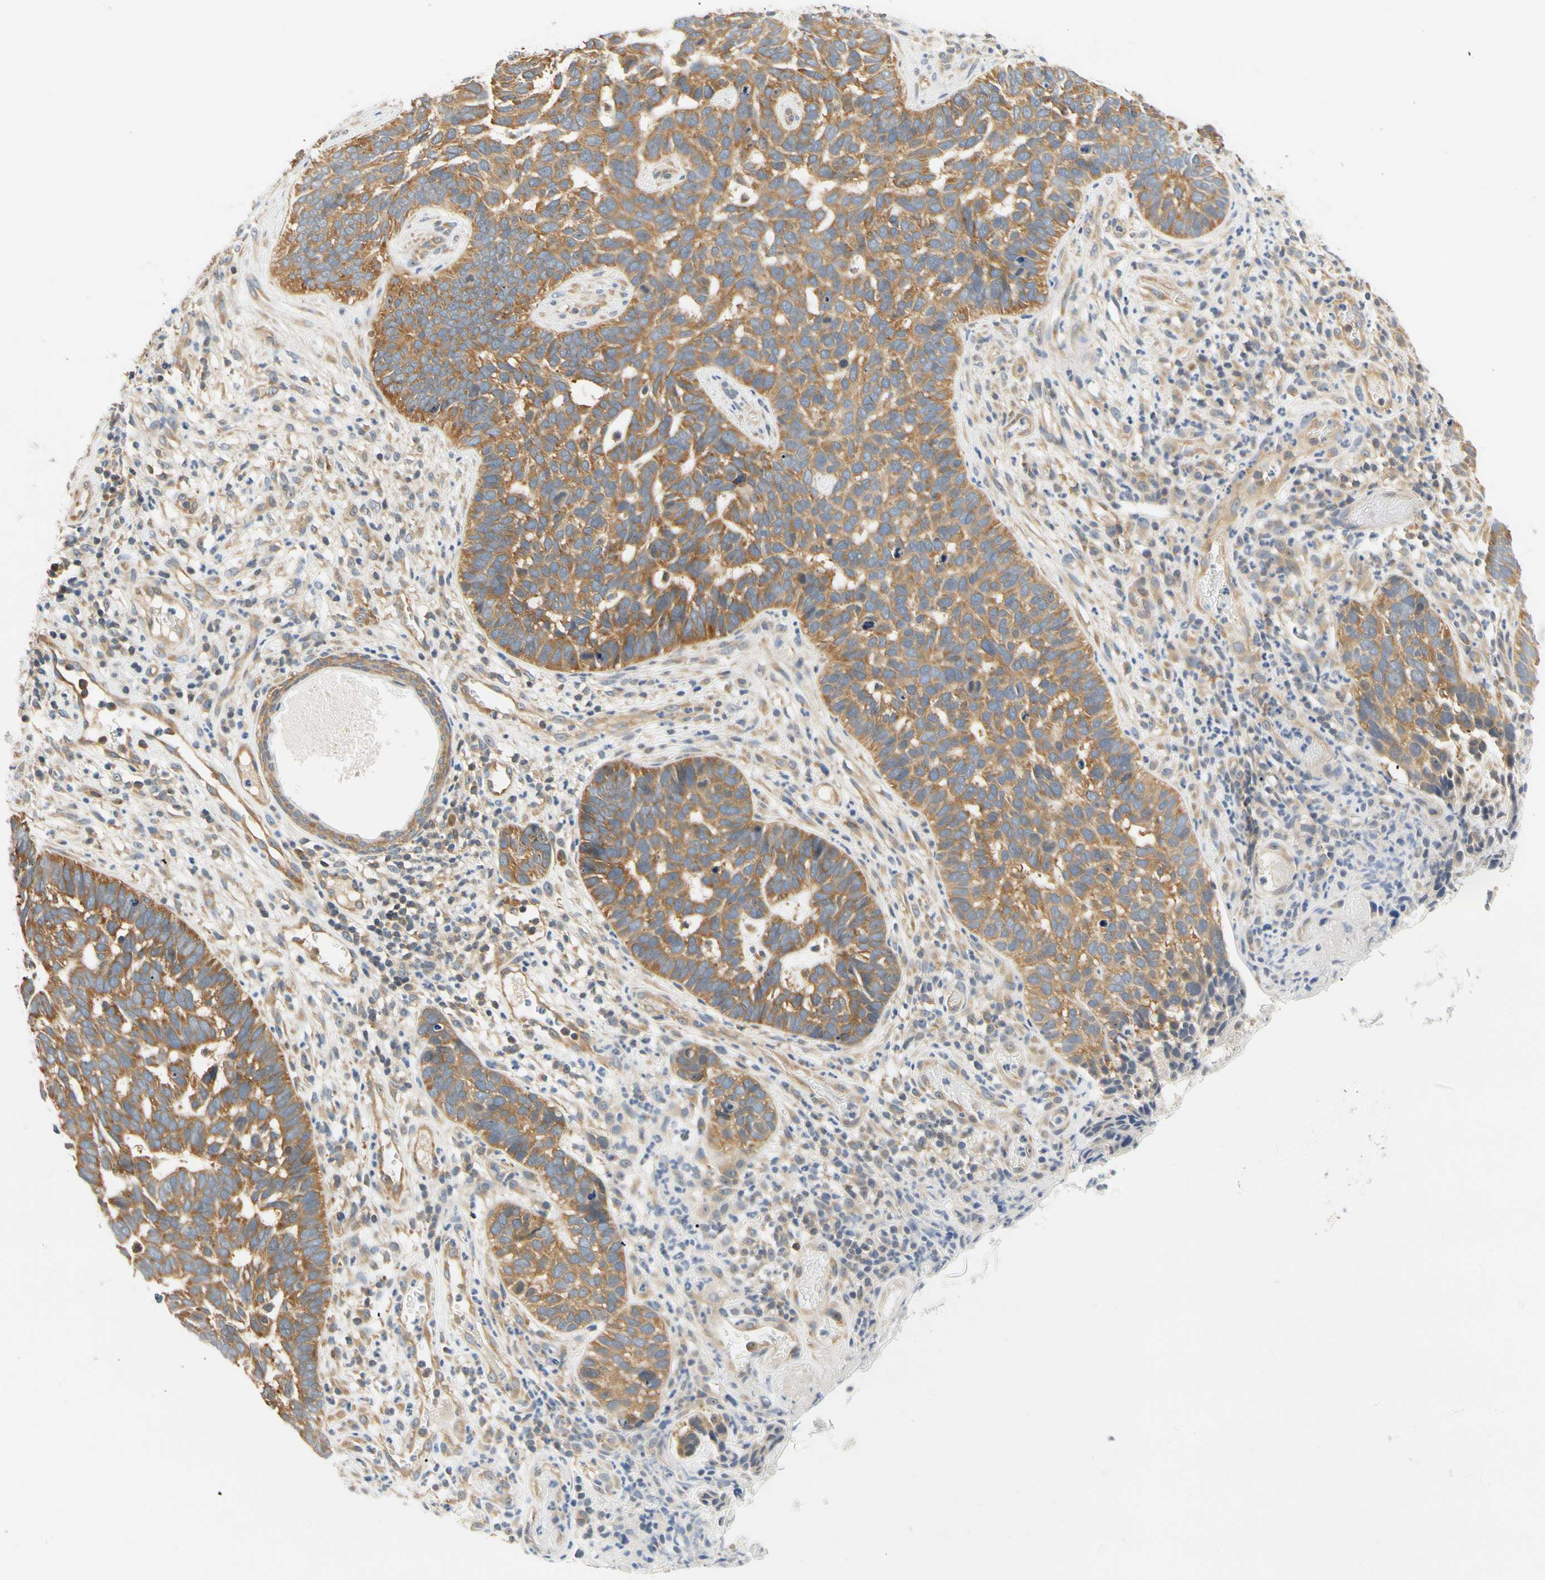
{"staining": {"intensity": "moderate", "quantity": ">75%", "location": "cytoplasmic/membranous"}, "tissue": "skin cancer", "cell_type": "Tumor cells", "image_type": "cancer", "snomed": [{"axis": "morphology", "description": "Basal cell carcinoma"}, {"axis": "topography", "description": "Skin"}], "caption": "Tumor cells reveal moderate cytoplasmic/membranous positivity in about >75% of cells in skin cancer (basal cell carcinoma). (DAB (3,3'-diaminobenzidine) IHC, brown staining for protein, blue staining for nuclei).", "gene": "LRRC47", "patient": {"sex": "male", "age": 87}}